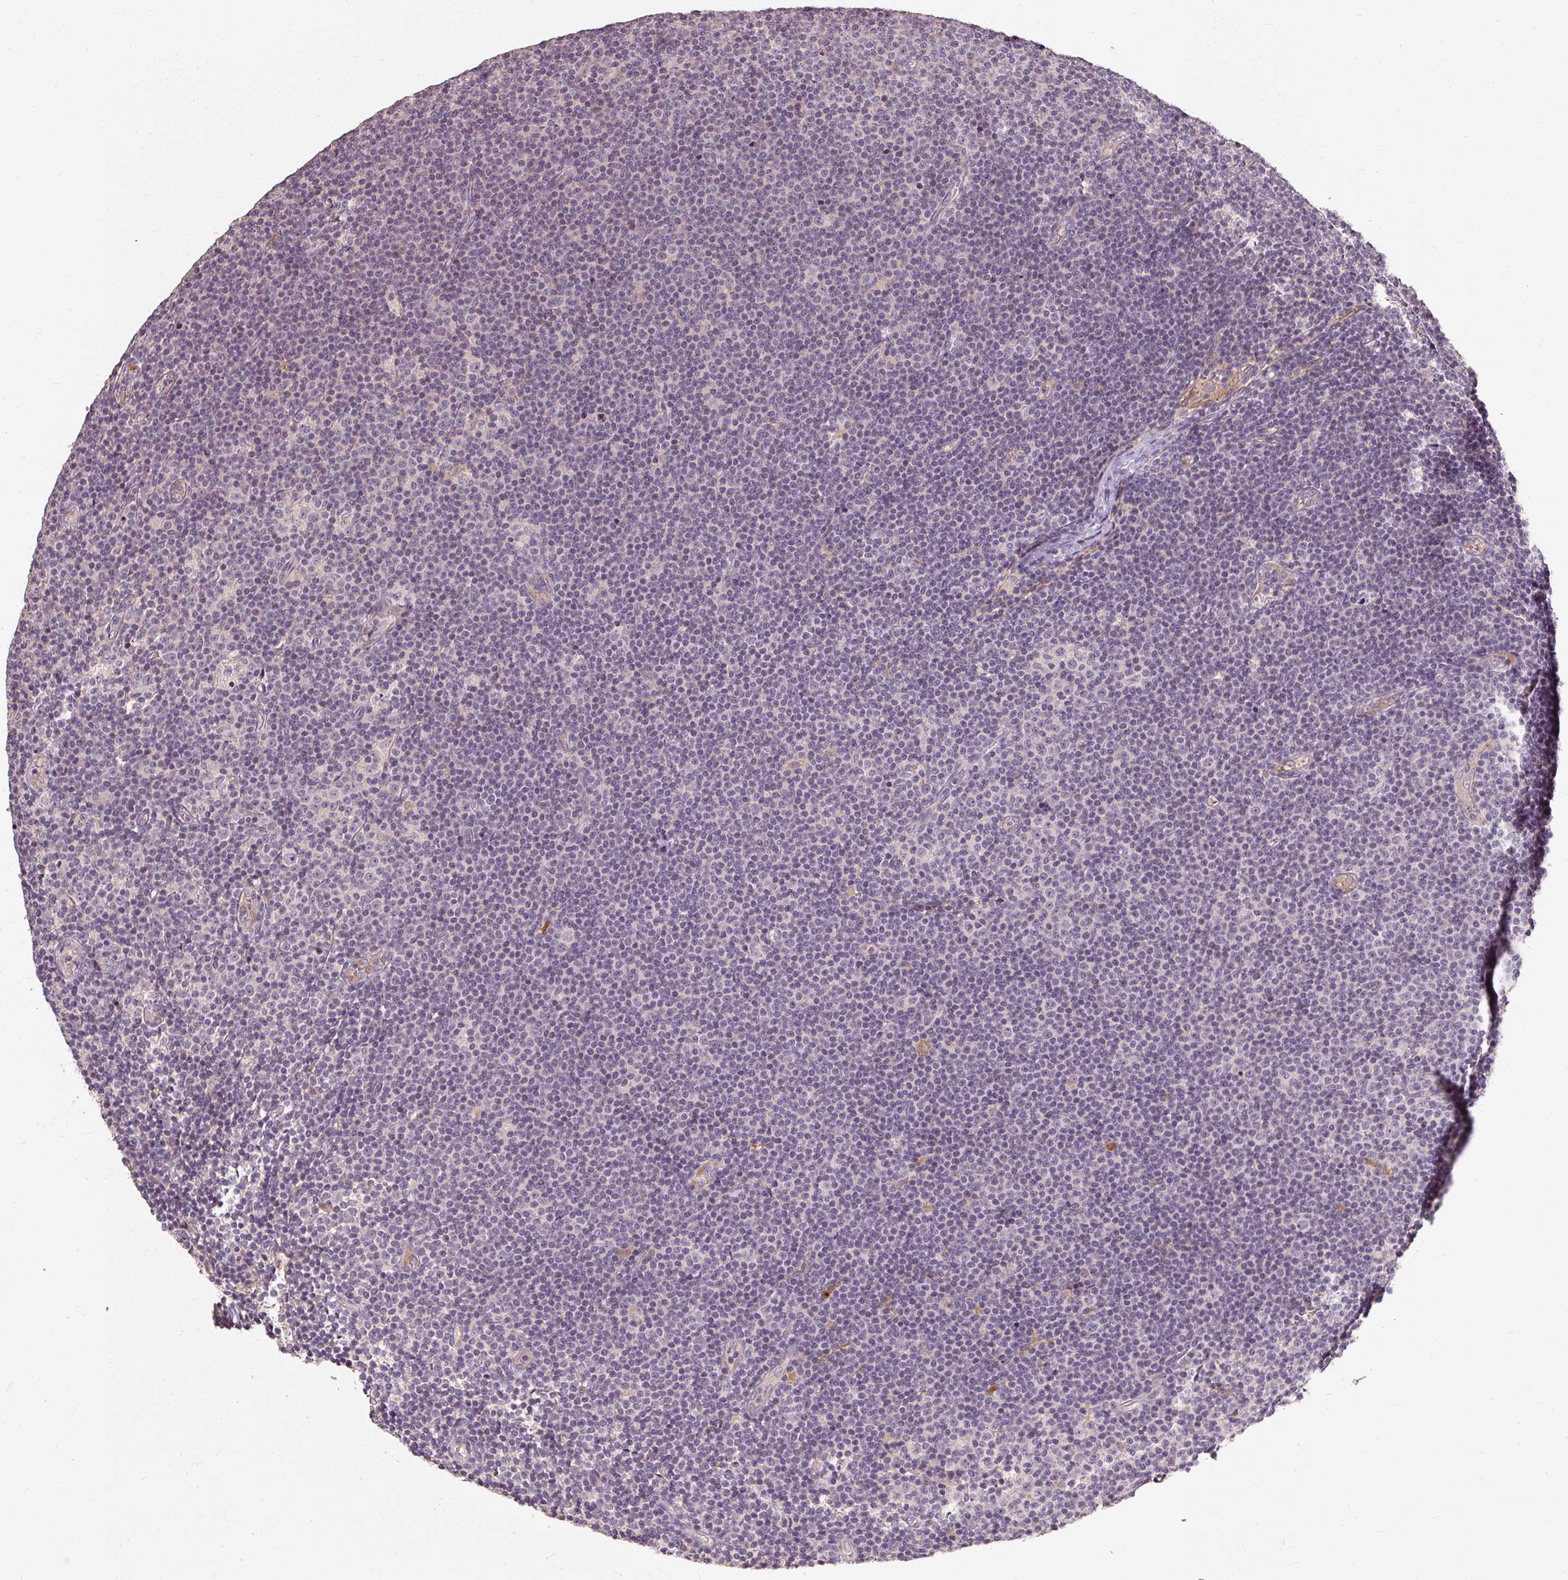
{"staining": {"intensity": "negative", "quantity": "none", "location": "none"}, "tissue": "lymphoma", "cell_type": "Tumor cells", "image_type": "cancer", "snomed": [{"axis": "morphology", "description": "Malignant lymphoma, non-Hodgkin's type, Low grade"}, {"axis": "topography", "description": "Lymph node"}], "caption": "There is no significant staining in tumor cells of low-grade malignant lymphoma, non-Hodgkin's type. The staining is performed using DAB (3,3'-diaminobenzidine) brown chromogen with nuclei counter-stained in using hematoxylin.", "gene": "CFAP65", "patient": {"sex": "male", "age": 48}}